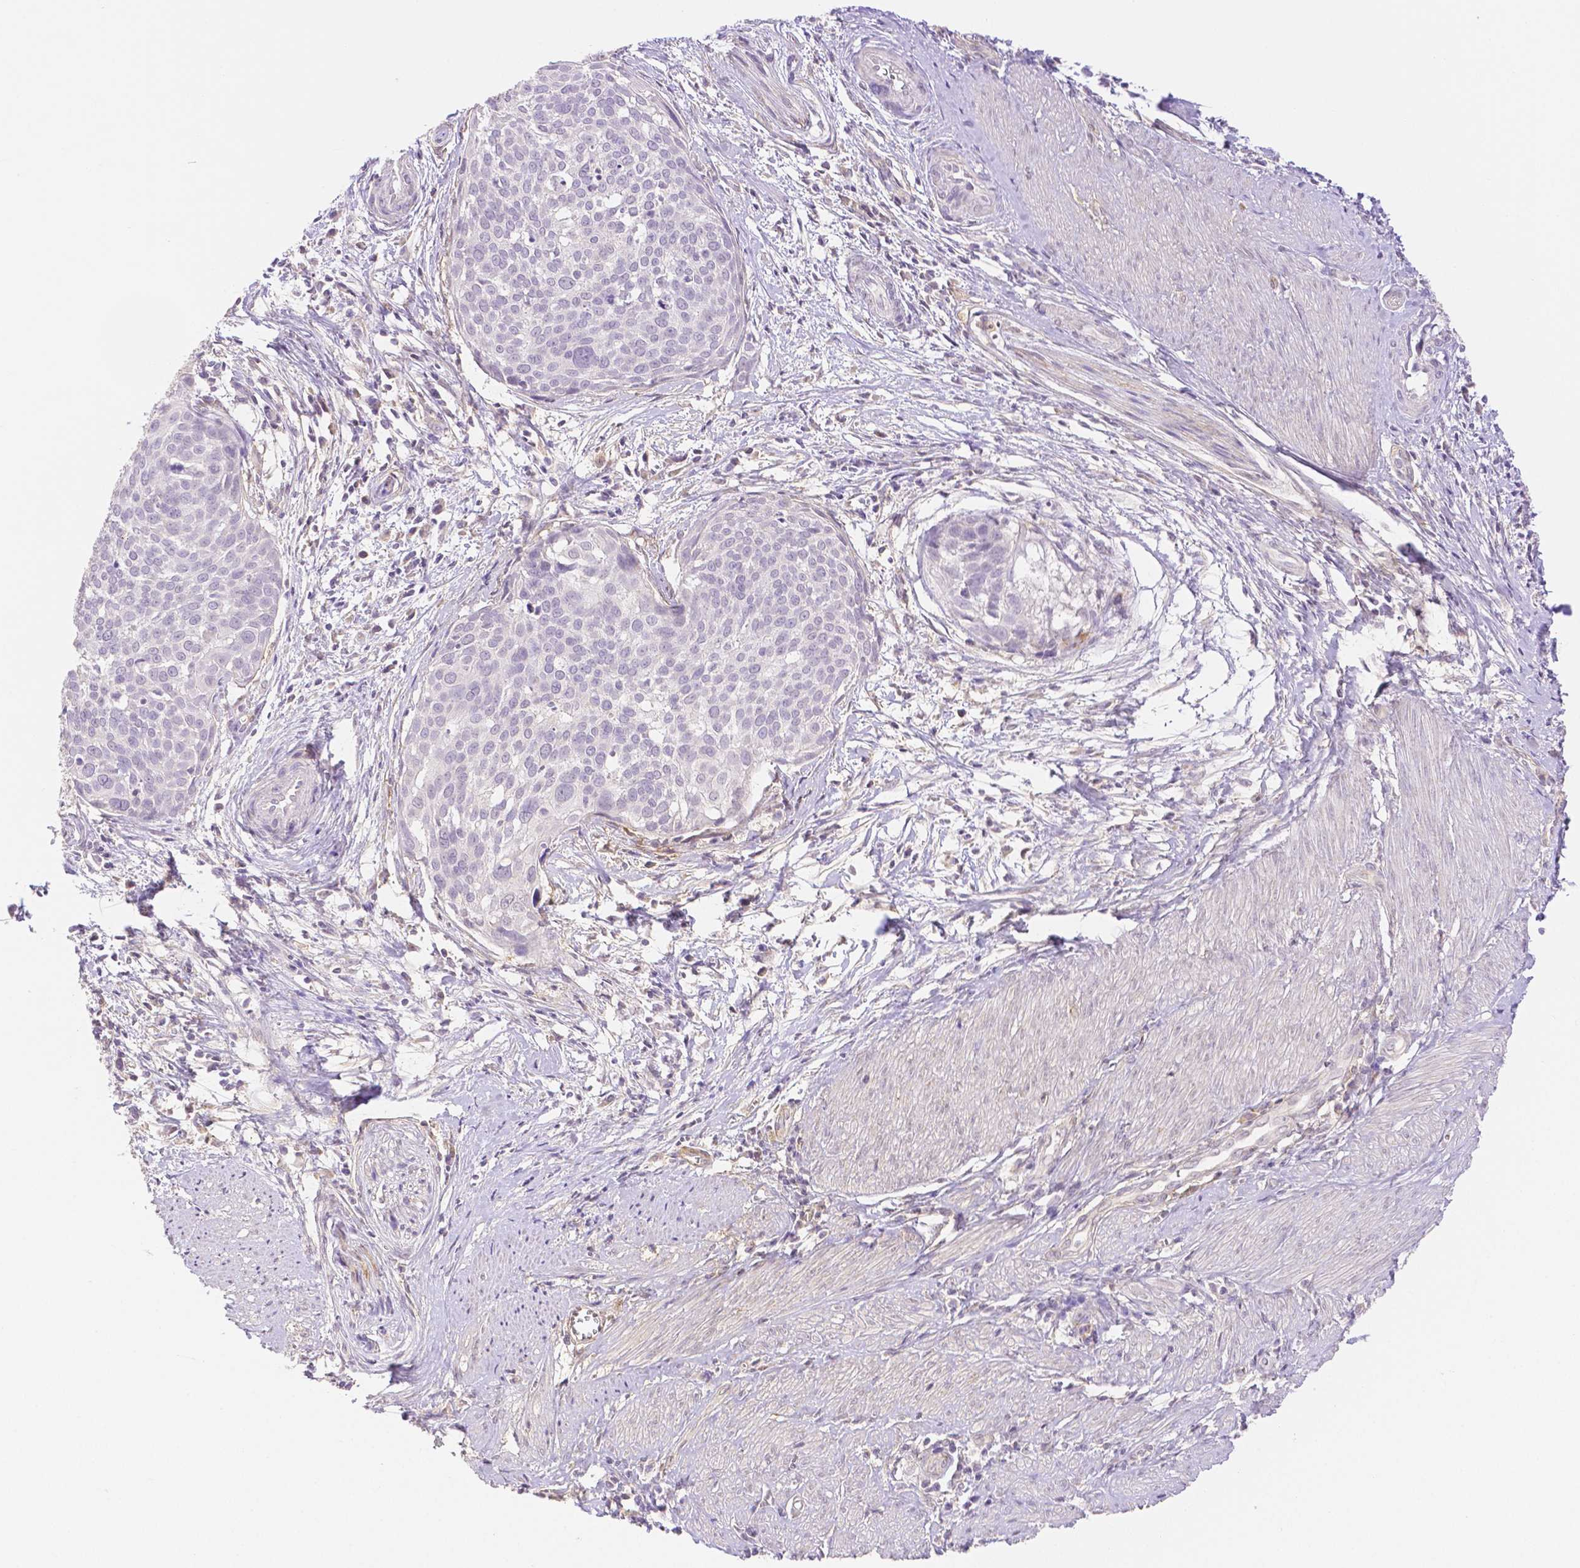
{"staining": {"intensity": "negative", "quantity": "none", "location": "none"}, "tissue": "cervical cancer", "cell_type": "Tumor cells", "image_type": "cancer", "snomed": [{"axis": "morphology", "description": "Squamous cell carcinoma, NOS"}, {"axis": "topography", "description": "Cervix"}], "caption": "Tumor cells are negative for brown protein staining in squamous cell carcinoma (cervical).", "gene": "THY1", "patient": {"sex": "female", "age": 39}}